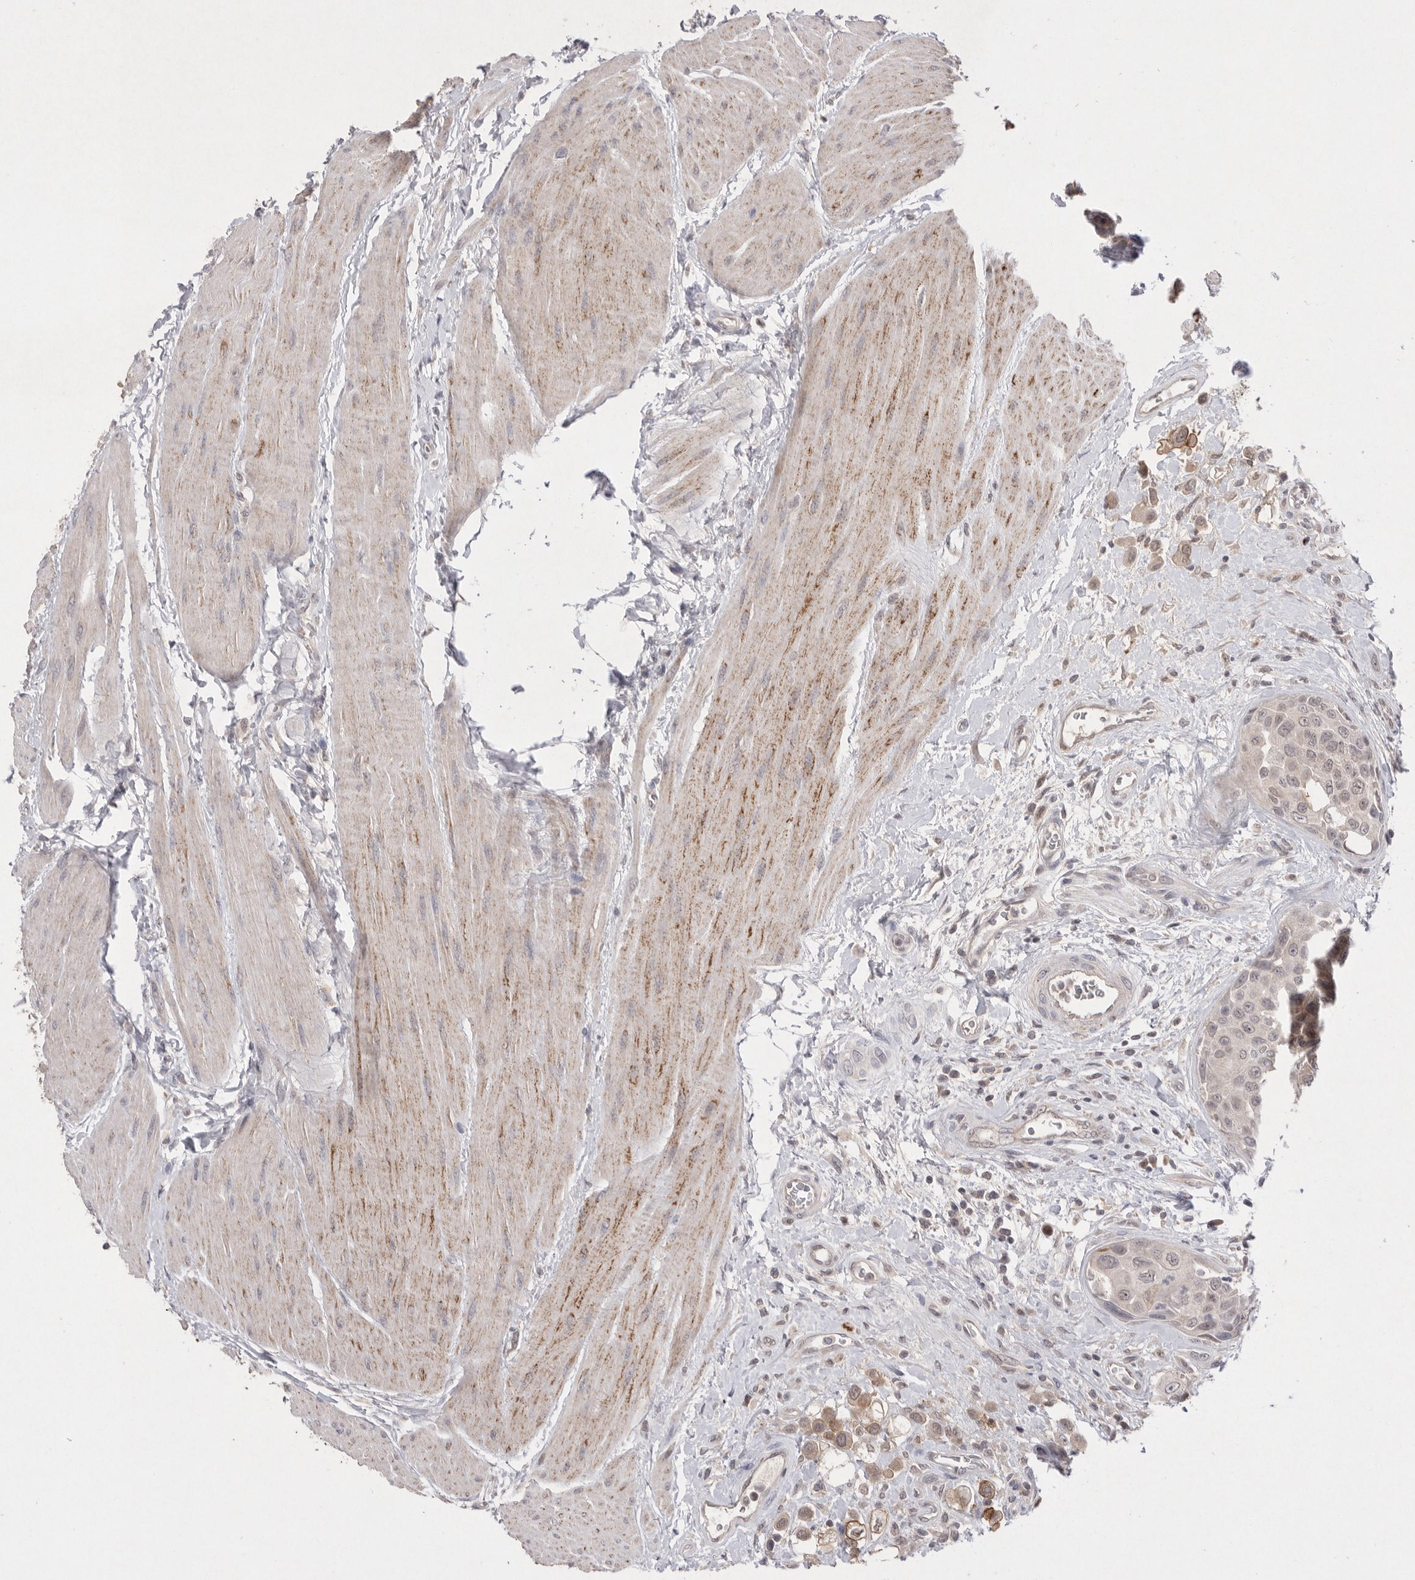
{"staining": {"intensity": "weak", "quantity": "25%-75%", "location": "cytoplasmic/membranous,nuclear"}, "tissue": "urothelial cancer", "cell_type": "Tumor cells", "image_type": "cancer", "snomed": [{"axis": "morphology", "description": "Urothelial carcinoma, High grade"}, {"axis": "topography", "description": "Urinary bladder"}], "caption": "A brown stain highlights weak cytoplasmic/membranous and nuclear staining of a protein in human urothelial carcinoma (high-grade) tumor cells. (DAB (3,3'-diaminobenzidine) = brown stain, brightfield microscopy at high magnification).", "gene": "HUS1", "patient": {"sex": "male", "age": 50}}